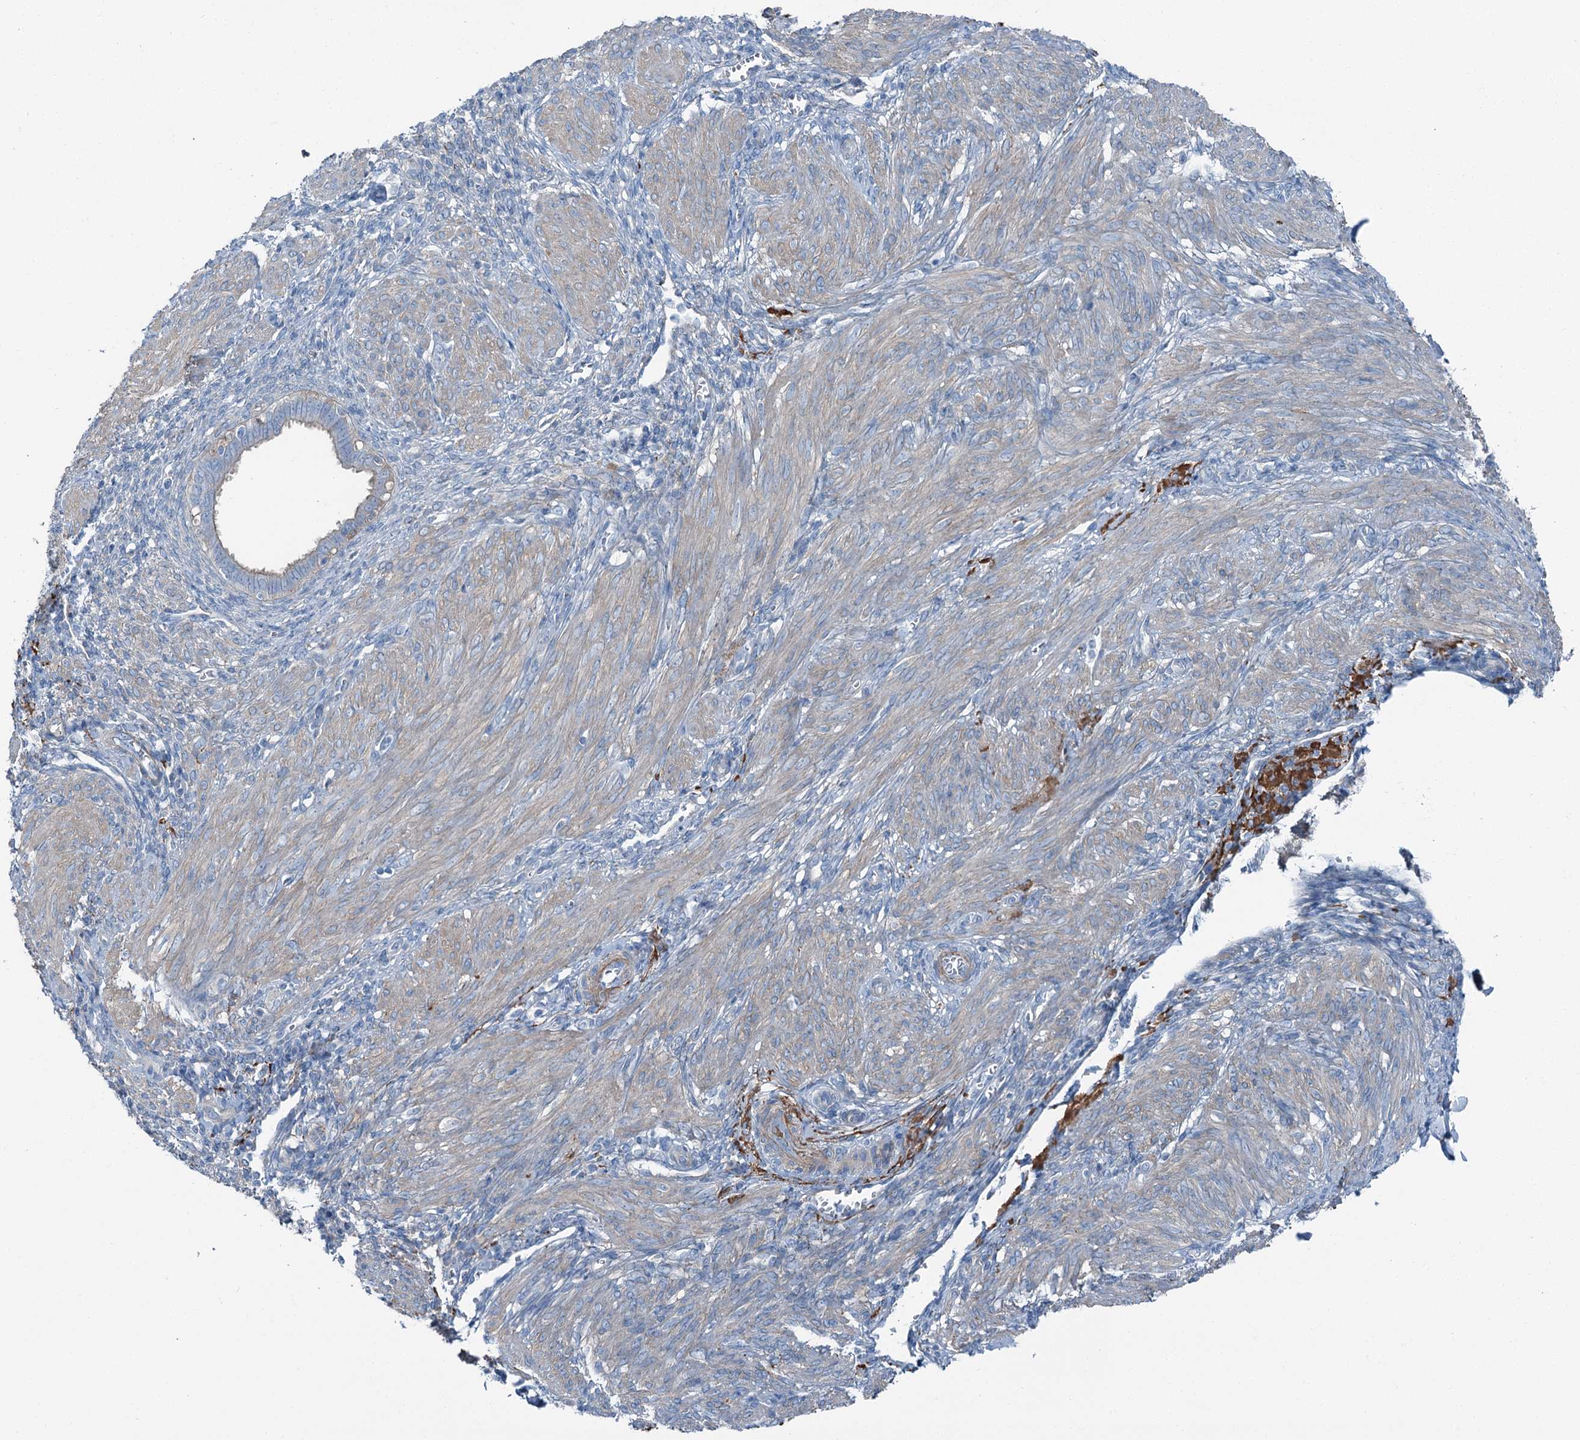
{"staining": {"intensity": "weak", "quantity": "25%-75%", "location": "cytoplasmic/membranous"}, "tissue": "smooth muscle", "cell_type": "Smooth muscle cells", "image_type": "normal", "snomed": [{"axis": "morphology", "description": "Normal tissue, NOS"}, {"axis": "topography", "description": "Smooth muscle"}], "caption": "Protein staining of normal smooth muscle shows weak cytoplasmic/membranous expression in about 25%-75% of smooth muscle cells.", "gene": "AXL", "patient": {"sex": "female", "age": 39}}